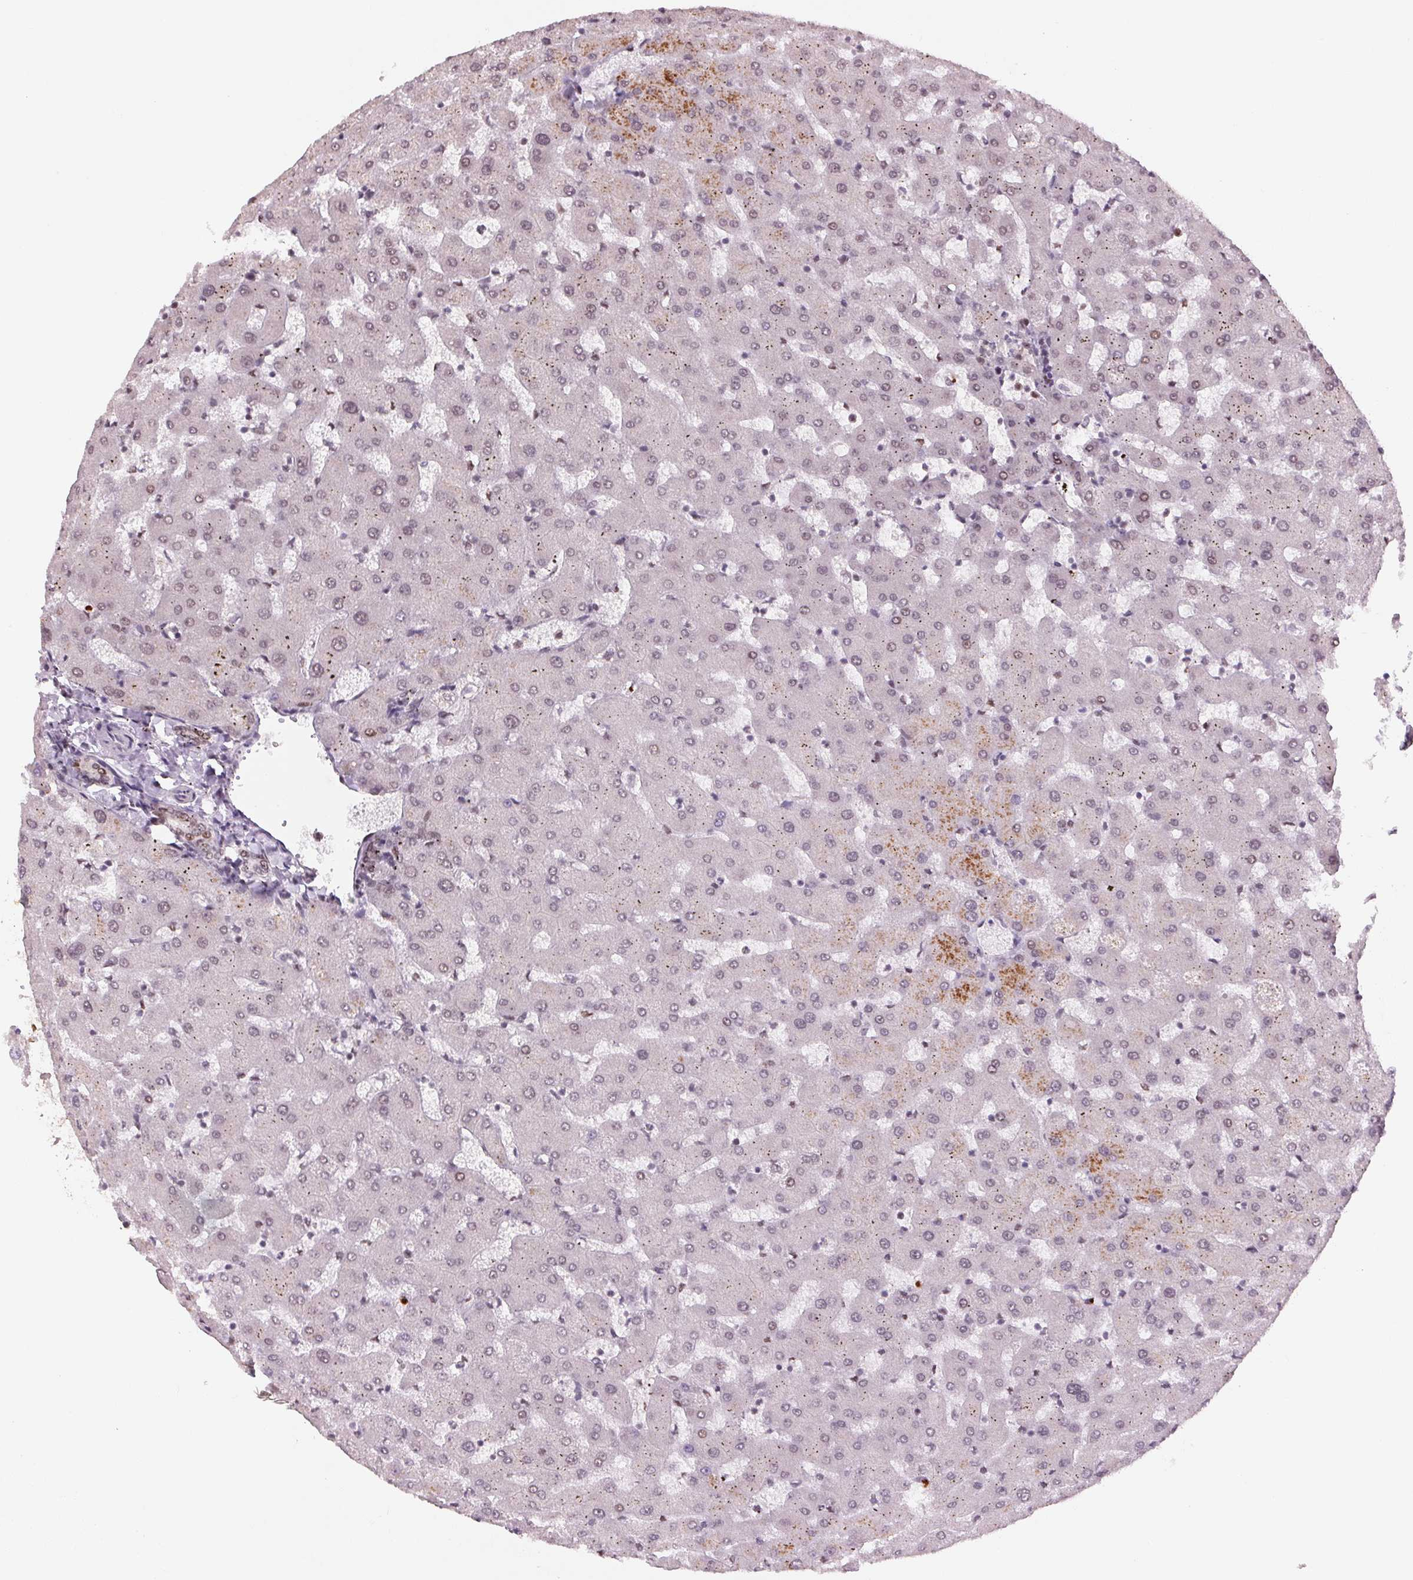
{"staining": {"intensity": "moderate", "quantity": ">75%", "location": "nuclear"}, "tissue": "liver", "cell_type": "Cholangiocytes", "image_type": "normal", "snomed": [{"axis": "morphology", "description": "Normal tissue, NOS"}, {"axis": "topography", "description": "Liver"}], "caption": "A medium amount of moderate nuclear staining is appreciated in about >75% of cholangiocytes in benign liver.", "gene": "TTLL9", "patient": {"sex": "female", "age": 63}}